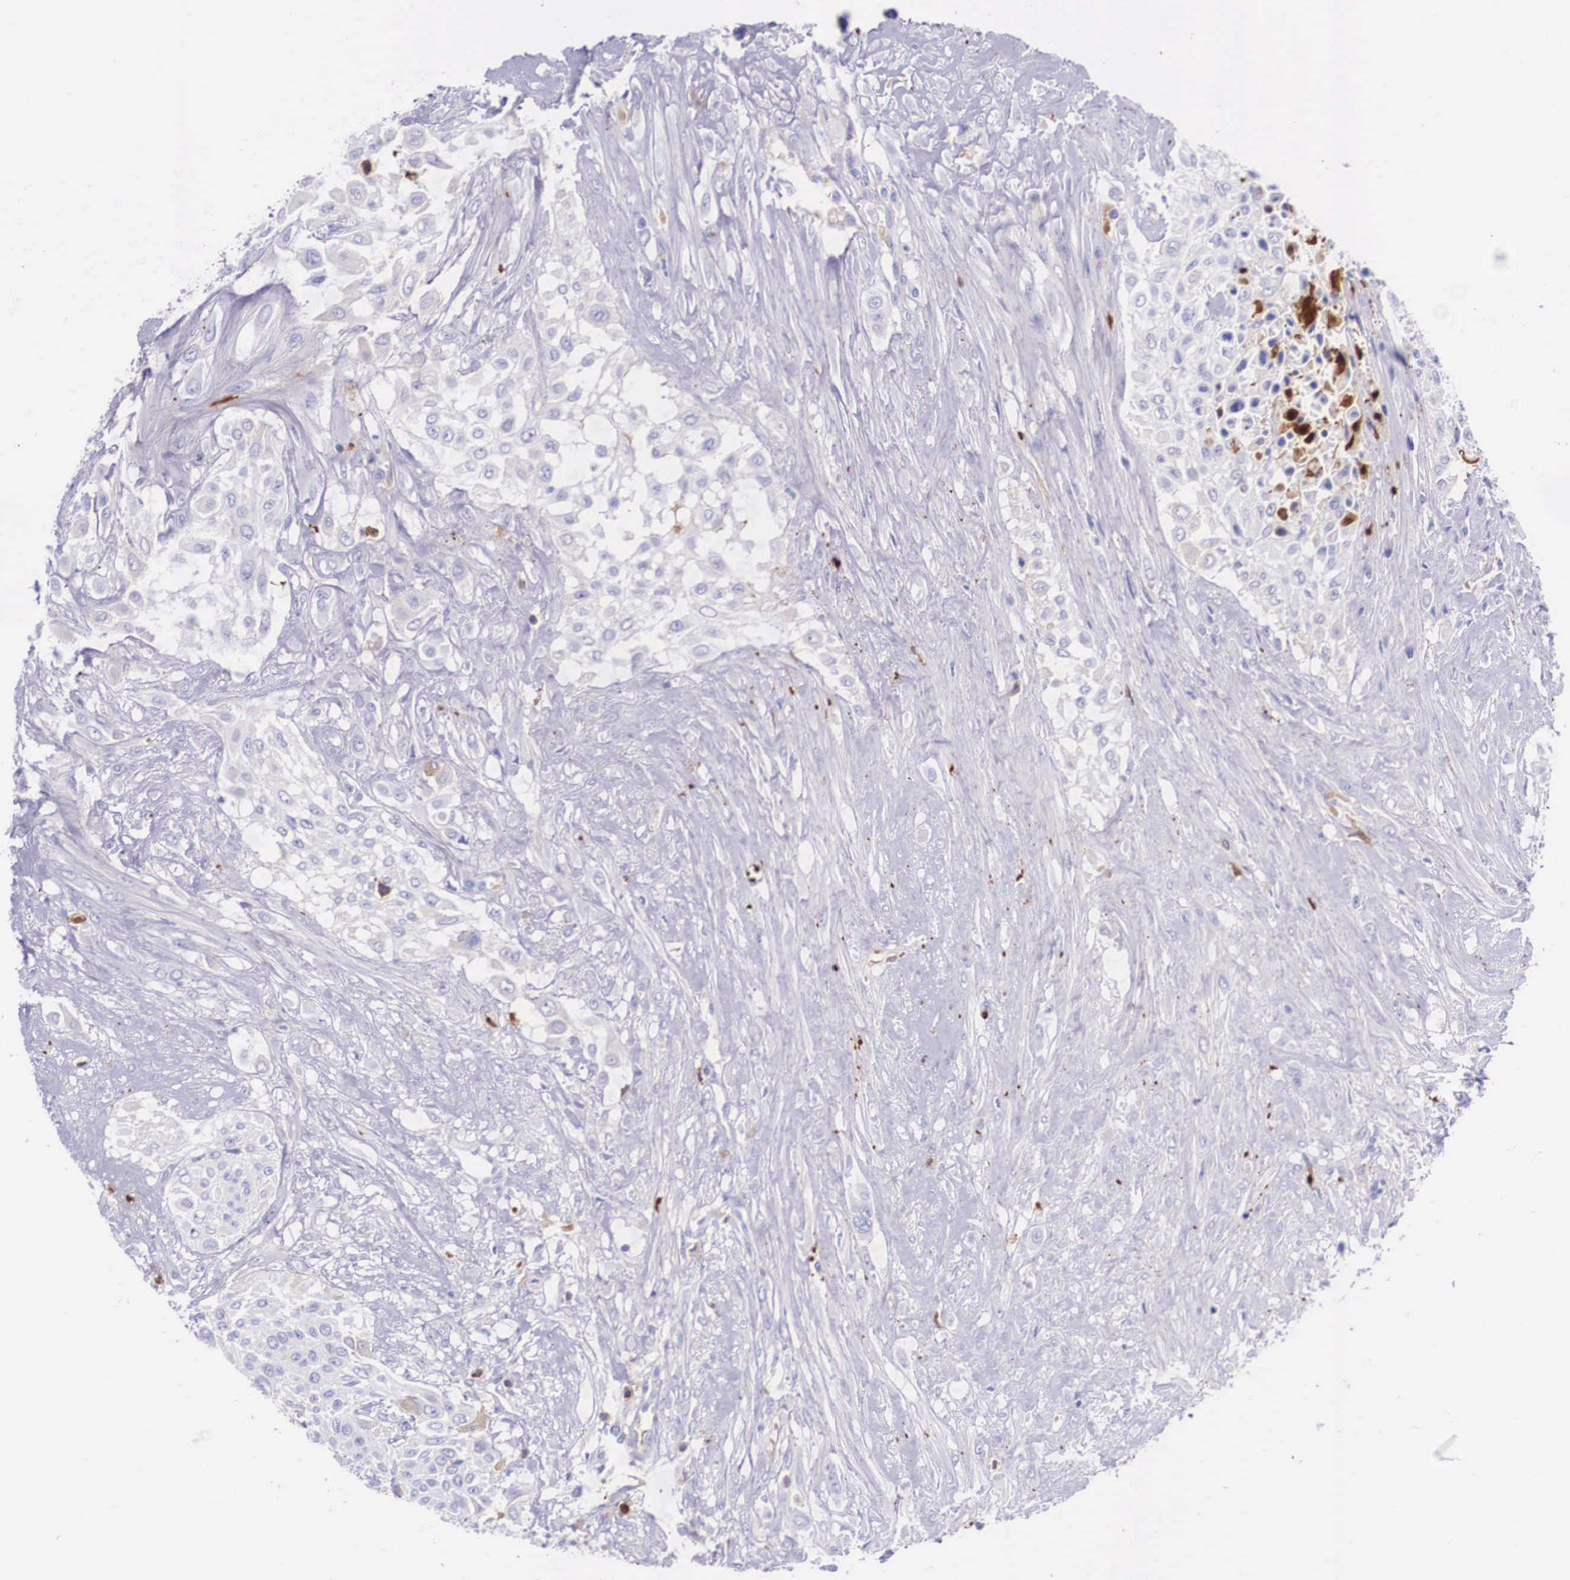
{"staining": {"intensity": "negative", "quantity": "none", "location": "none"}, "tissue": "urothelial cancer", "cell_type": "Tumor cells", "image_type": "cancer", "snomed": [{"axis": "morphology", "description": "Urothelial carcinoma, High grade"}, {"axis": "topography", "description": "Urinary bladder"}], "caption": "The immunohistochemistry micrograph has no significant staining in tumor cells of urothelial cancer tissue.", "gene": "PLG", "patient": {"sex": "male", "age": 57}}